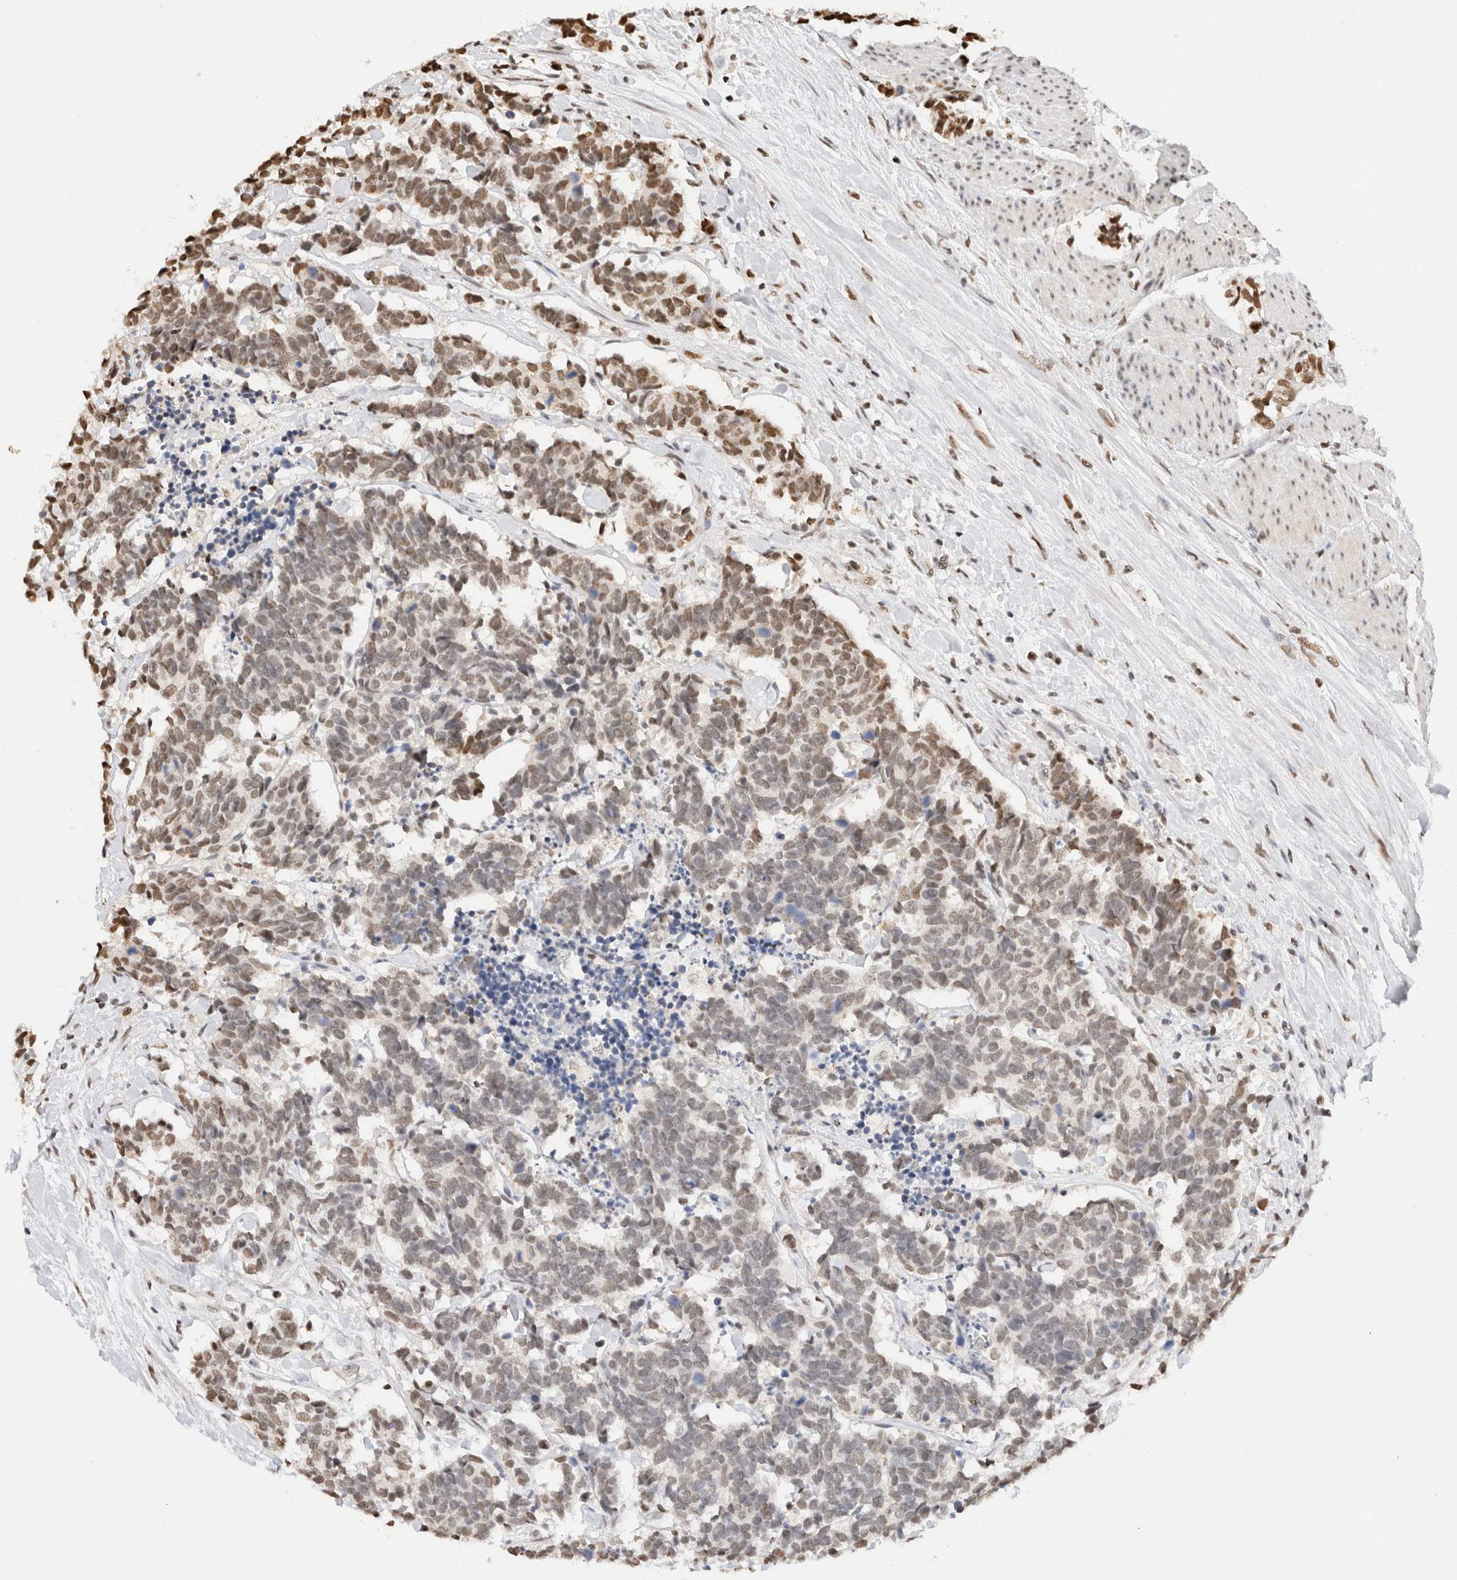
{"staining": {"intensity": "moderate", "quantity": "25%-75%", "location": "nuclear"}, "tissue": "carcinoid", "cell_type": "Tumor cells", "image_type": "cancer", "snomed": [{"axis": "morphology", "description": "Carcinoma, NOS"}, {"axis": "morphology", "description": "Carcinoid, malignant, NOS"}, {"axis": "topography", "description": "Urinary bladder"}], "caption": "Immunohistochemical staining of carcinoid demonstrates moderate nuclear protein staining in about 25%-75% of tumor cells. (DAB = brown stain, brightfield microscopy at high magnification).", "gene": "SUPT3H", "patient": {"sex": "male", "age": 57}}